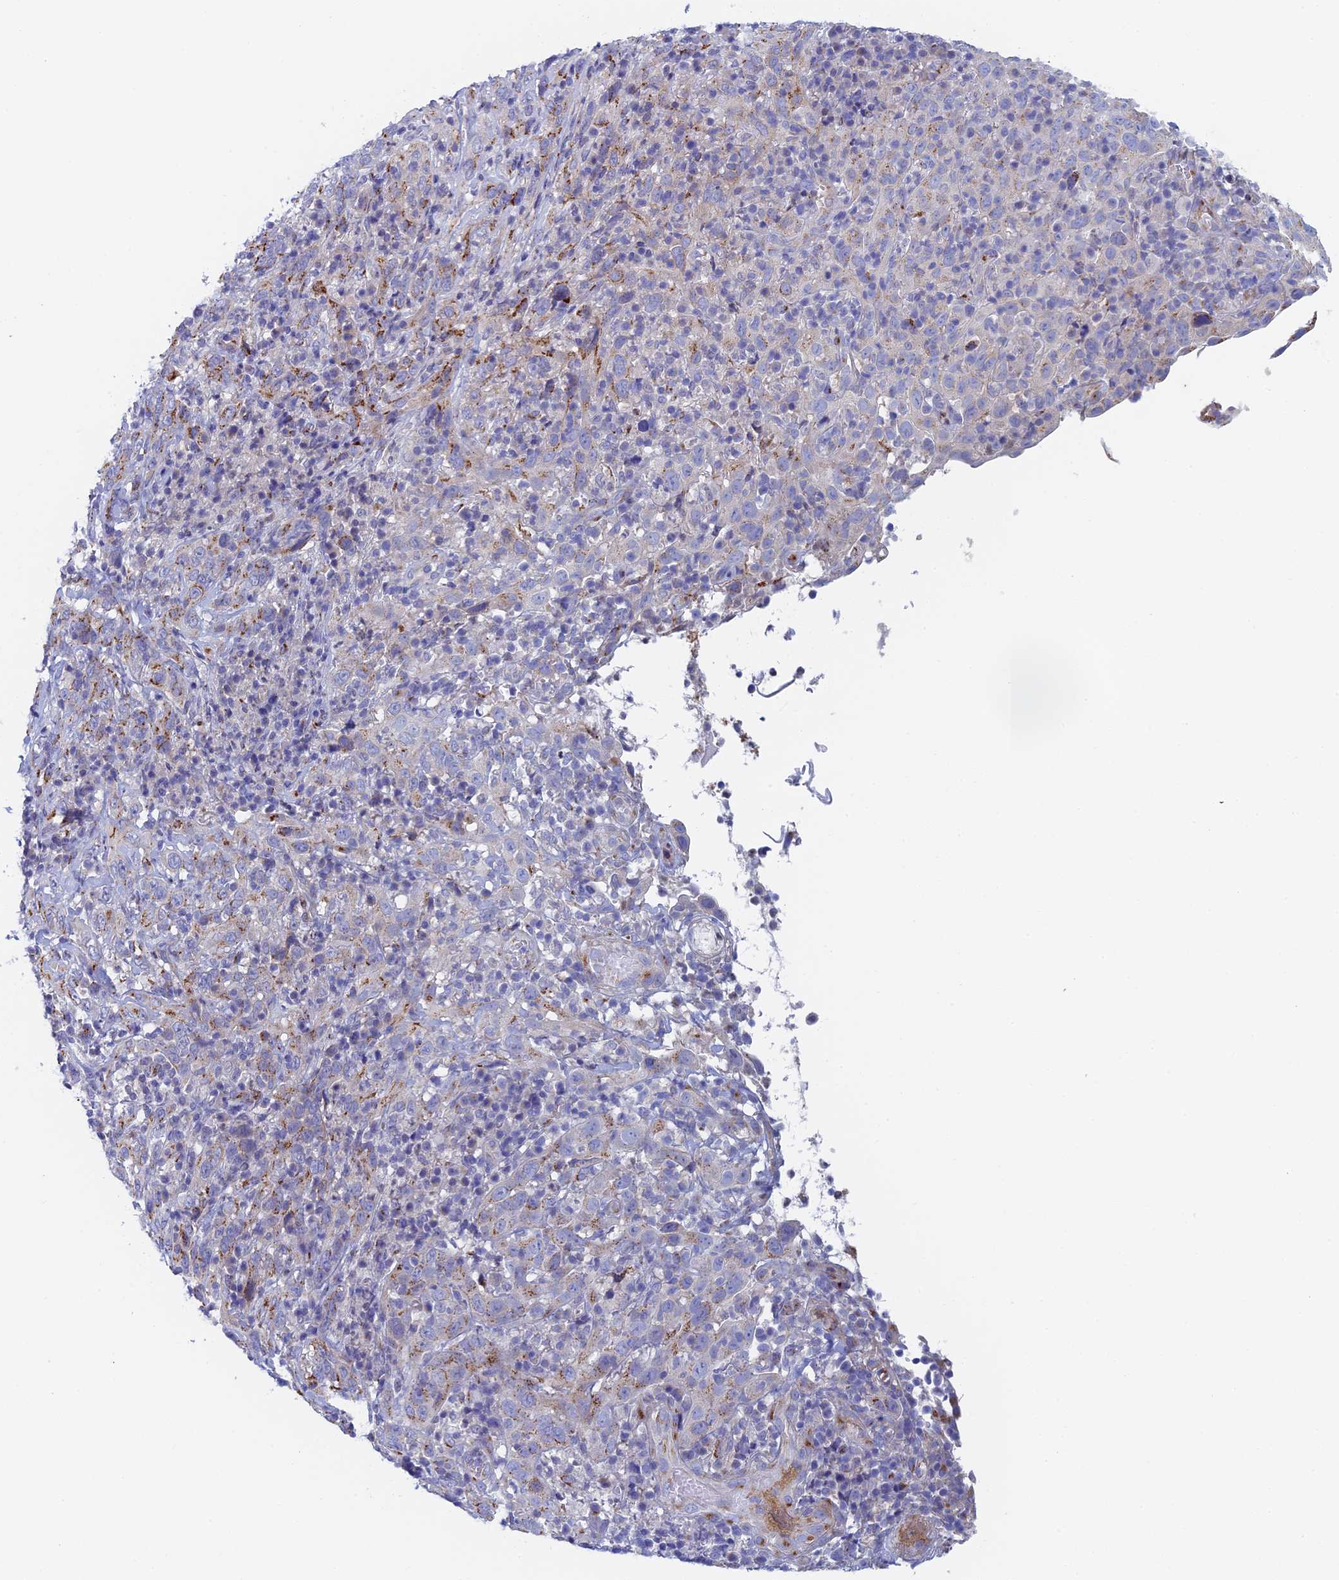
{"staining": {"intensity": "moderate", "quantity": "25%-75%", "location": "cytoplasmic/membranous"}, "tissue": "cervical cancer", "cell_type": "Tumor cells", "image_type": "cancer", "snomed": [{"axis": "morphology", "description": "Squamous cell carcinoma, NOS"}, {"axis": "topography", "description": "Cervix"}], "caption": "The photomicrograph reveals staining of cervical squamous cell carcinoma, revealing moderate cytoplasmic/membranous protein expression (brown color) within tumor cells. Immunohistochemistry stains the protein in brown and the nuclei are stained blue.", "gene": "SLC24A3", "patient": {"sex": "female", "age": 46}}